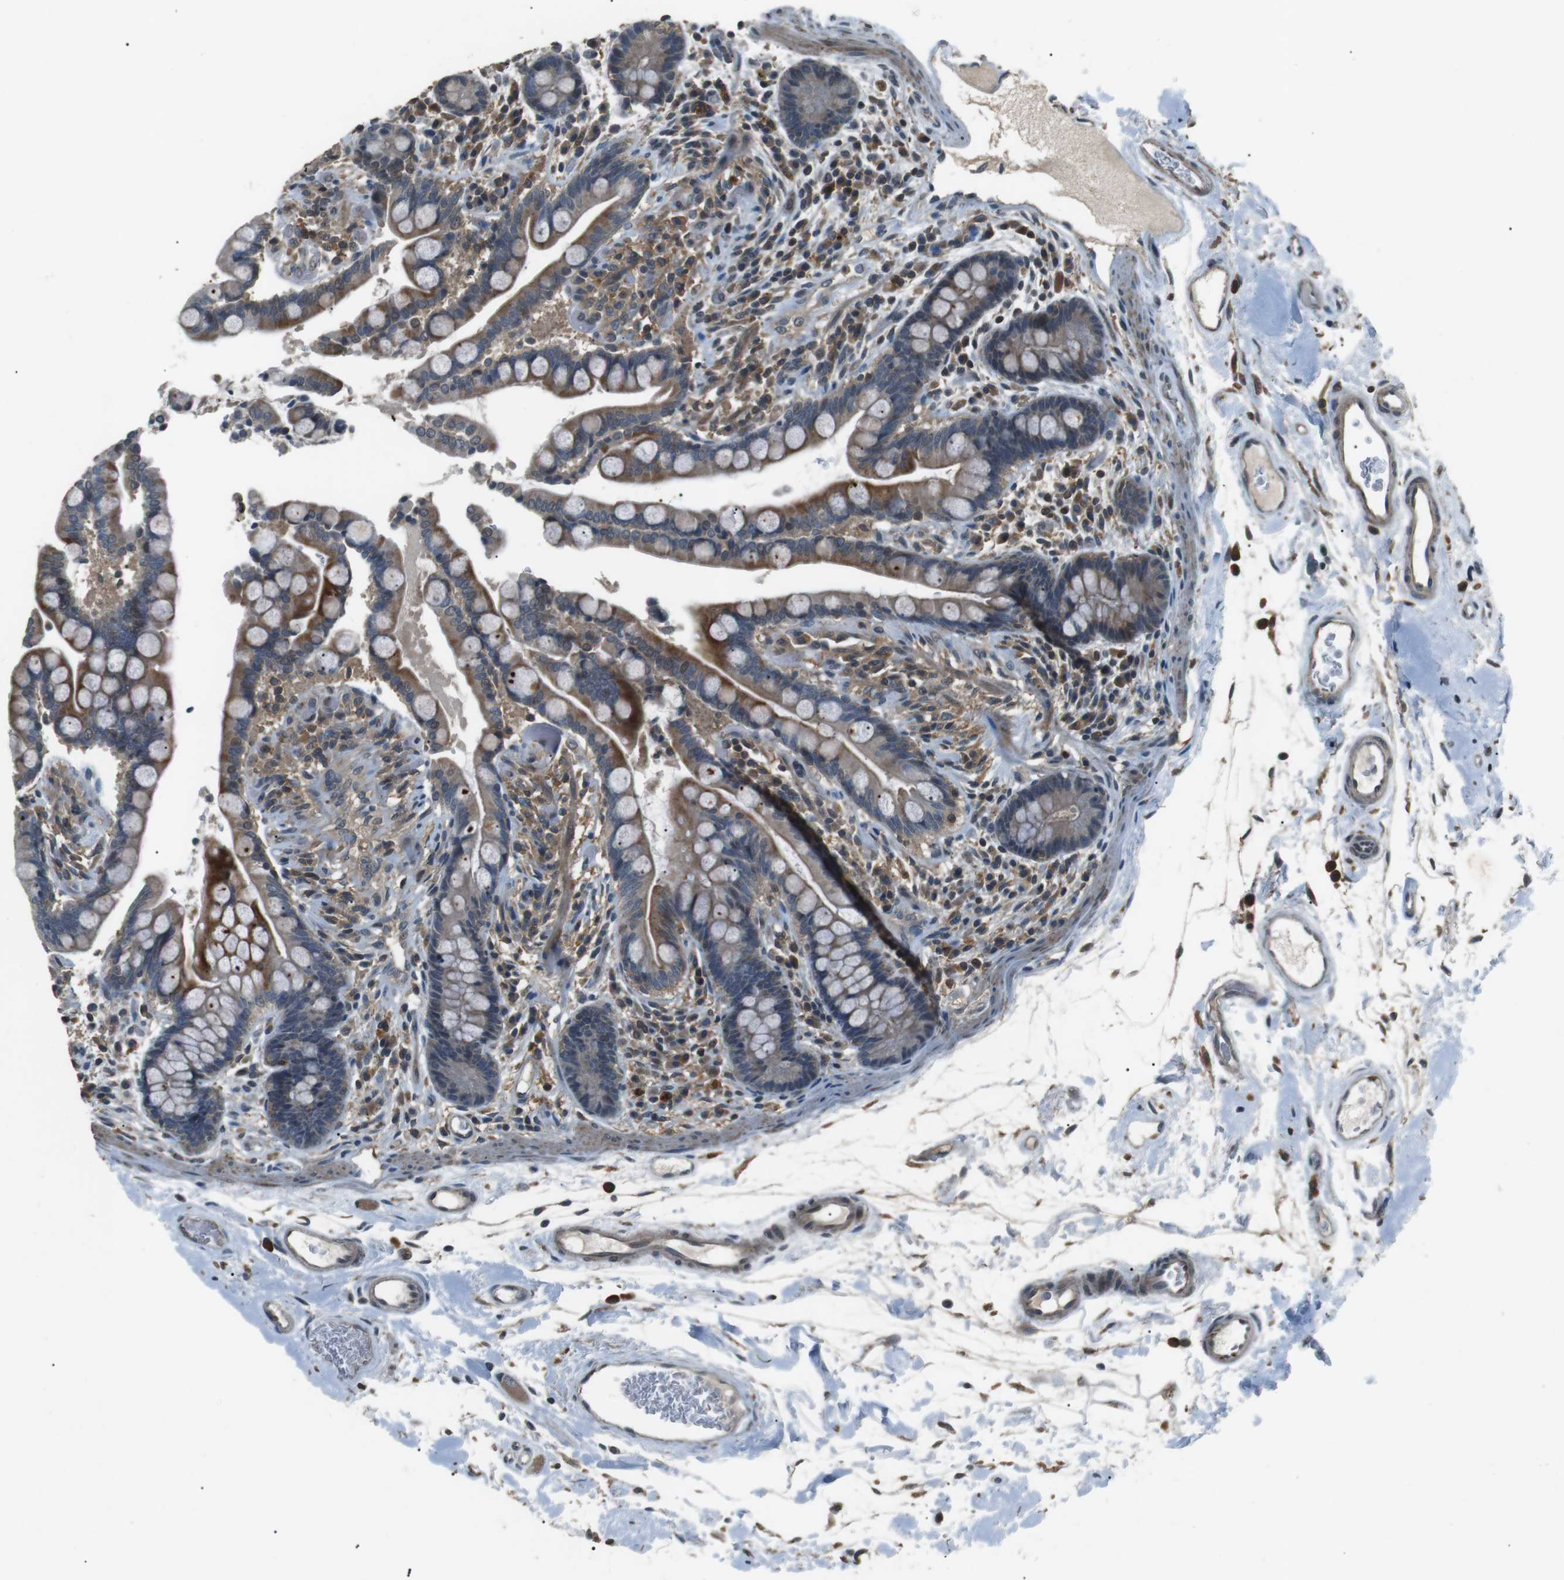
{"staining": {"intensity": "weak", "quantity": ">75%", "location": "cytoplasmic/membranous"}, "tissue": "colon", "cell_type": "Endothelial cells", "image_type": "normal", "snomed": [{"axis": "morphology", "description": "Normal tissue, NOS"}, {"axis": "topography", "description": "Colon"}], "caption": "There is low levels of weak cytoplasmic/membranous staining in endothelial cells of benign colon, as demonstrated by immunohistochemical staining (brown color).", "gene": "NEK7", "patient": {"sex": "male", "age": 73}}